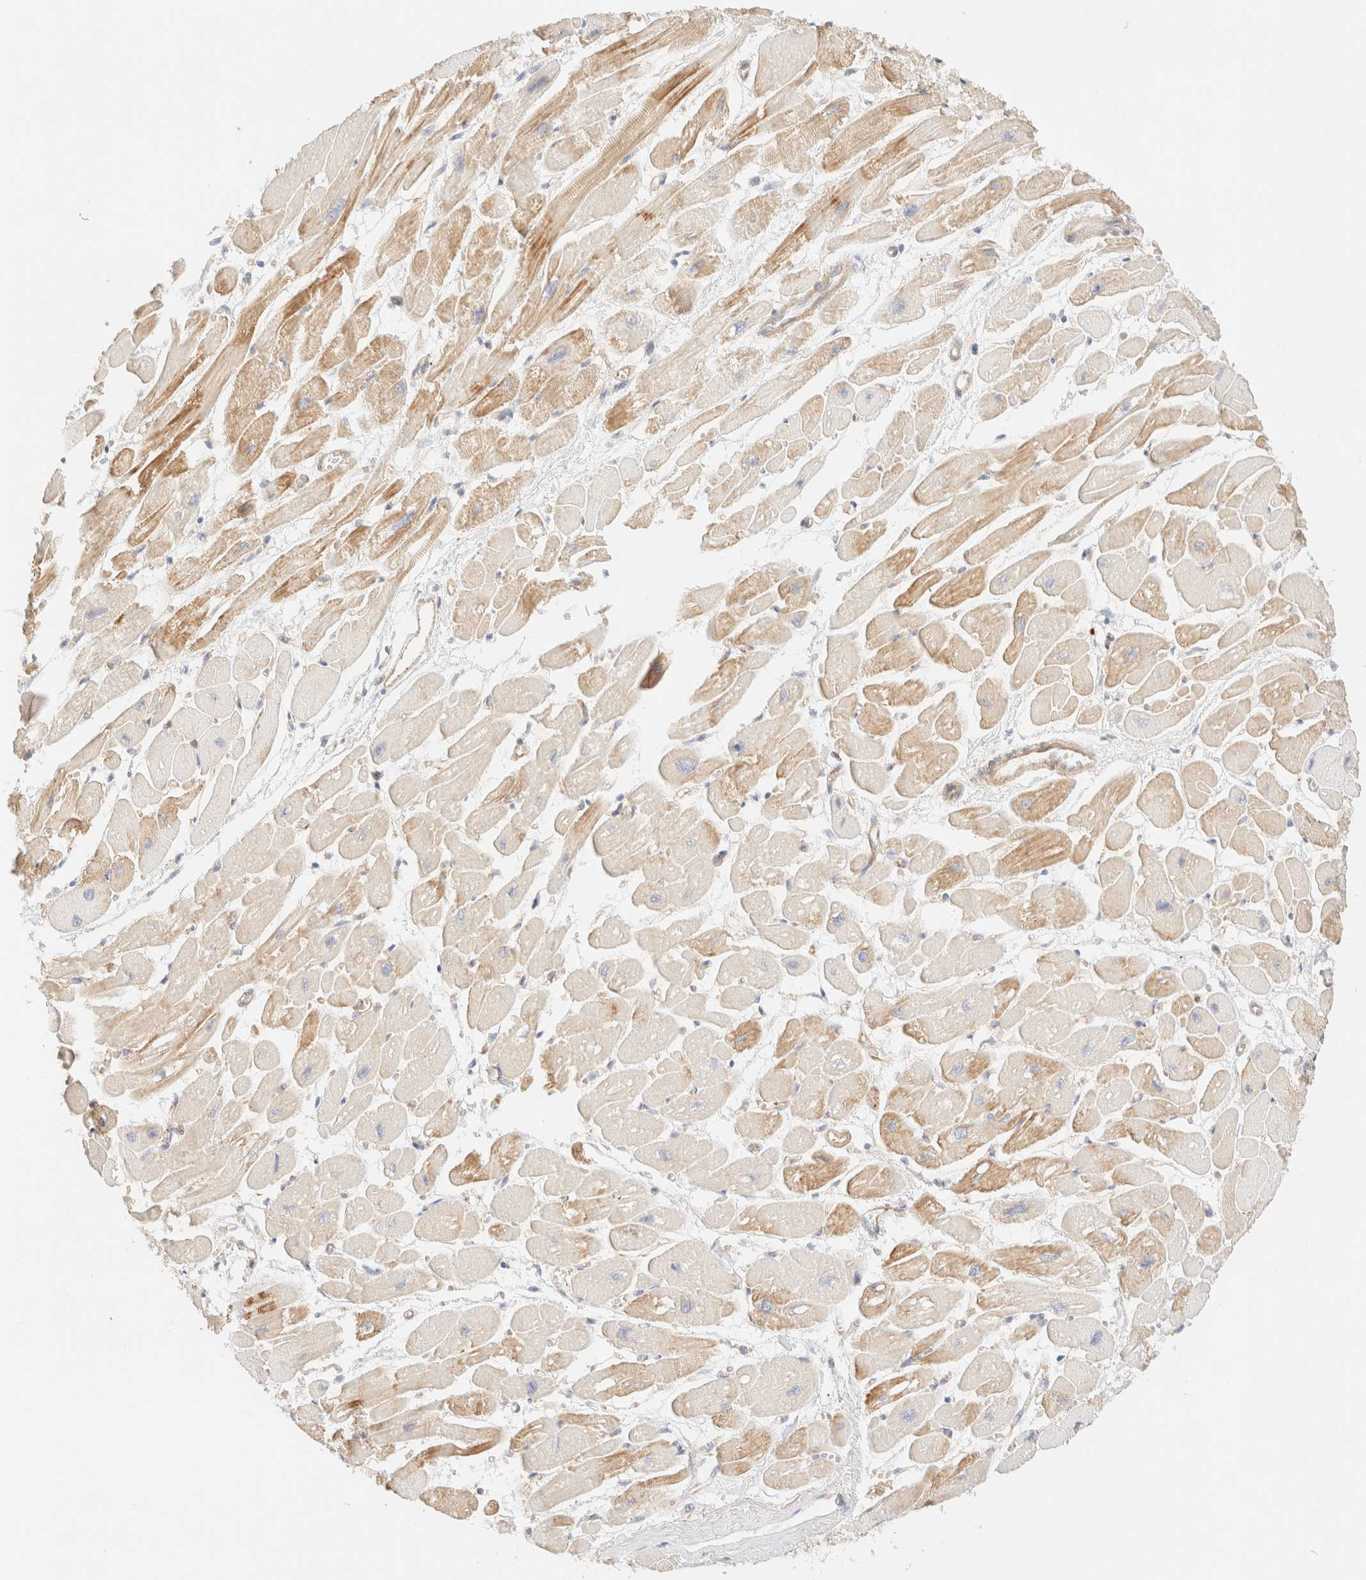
{"staining": {"intensity": "moderate", "quantity": "25%-75%", "location": "cytoplasmic/membranous"}, "tissue": "heart muscle", "cell_type": "Cardiomyocytes", "image_type": "normal", "snomed": [{"axis": "morphology", "description": "Normal tissue, NOS"}, {"axis": "topography", "description": "Heart"}], "caption": "This image reveals benign heart muscle stained with IHC to label a protein in brown. The cytoplasmic/membranous of cardiomyocytes show moderate positivity for the protein. Nuclei are counter-stained blue.", "gene": "MYO10", "patient": {"sex": "female", "age": 54}}